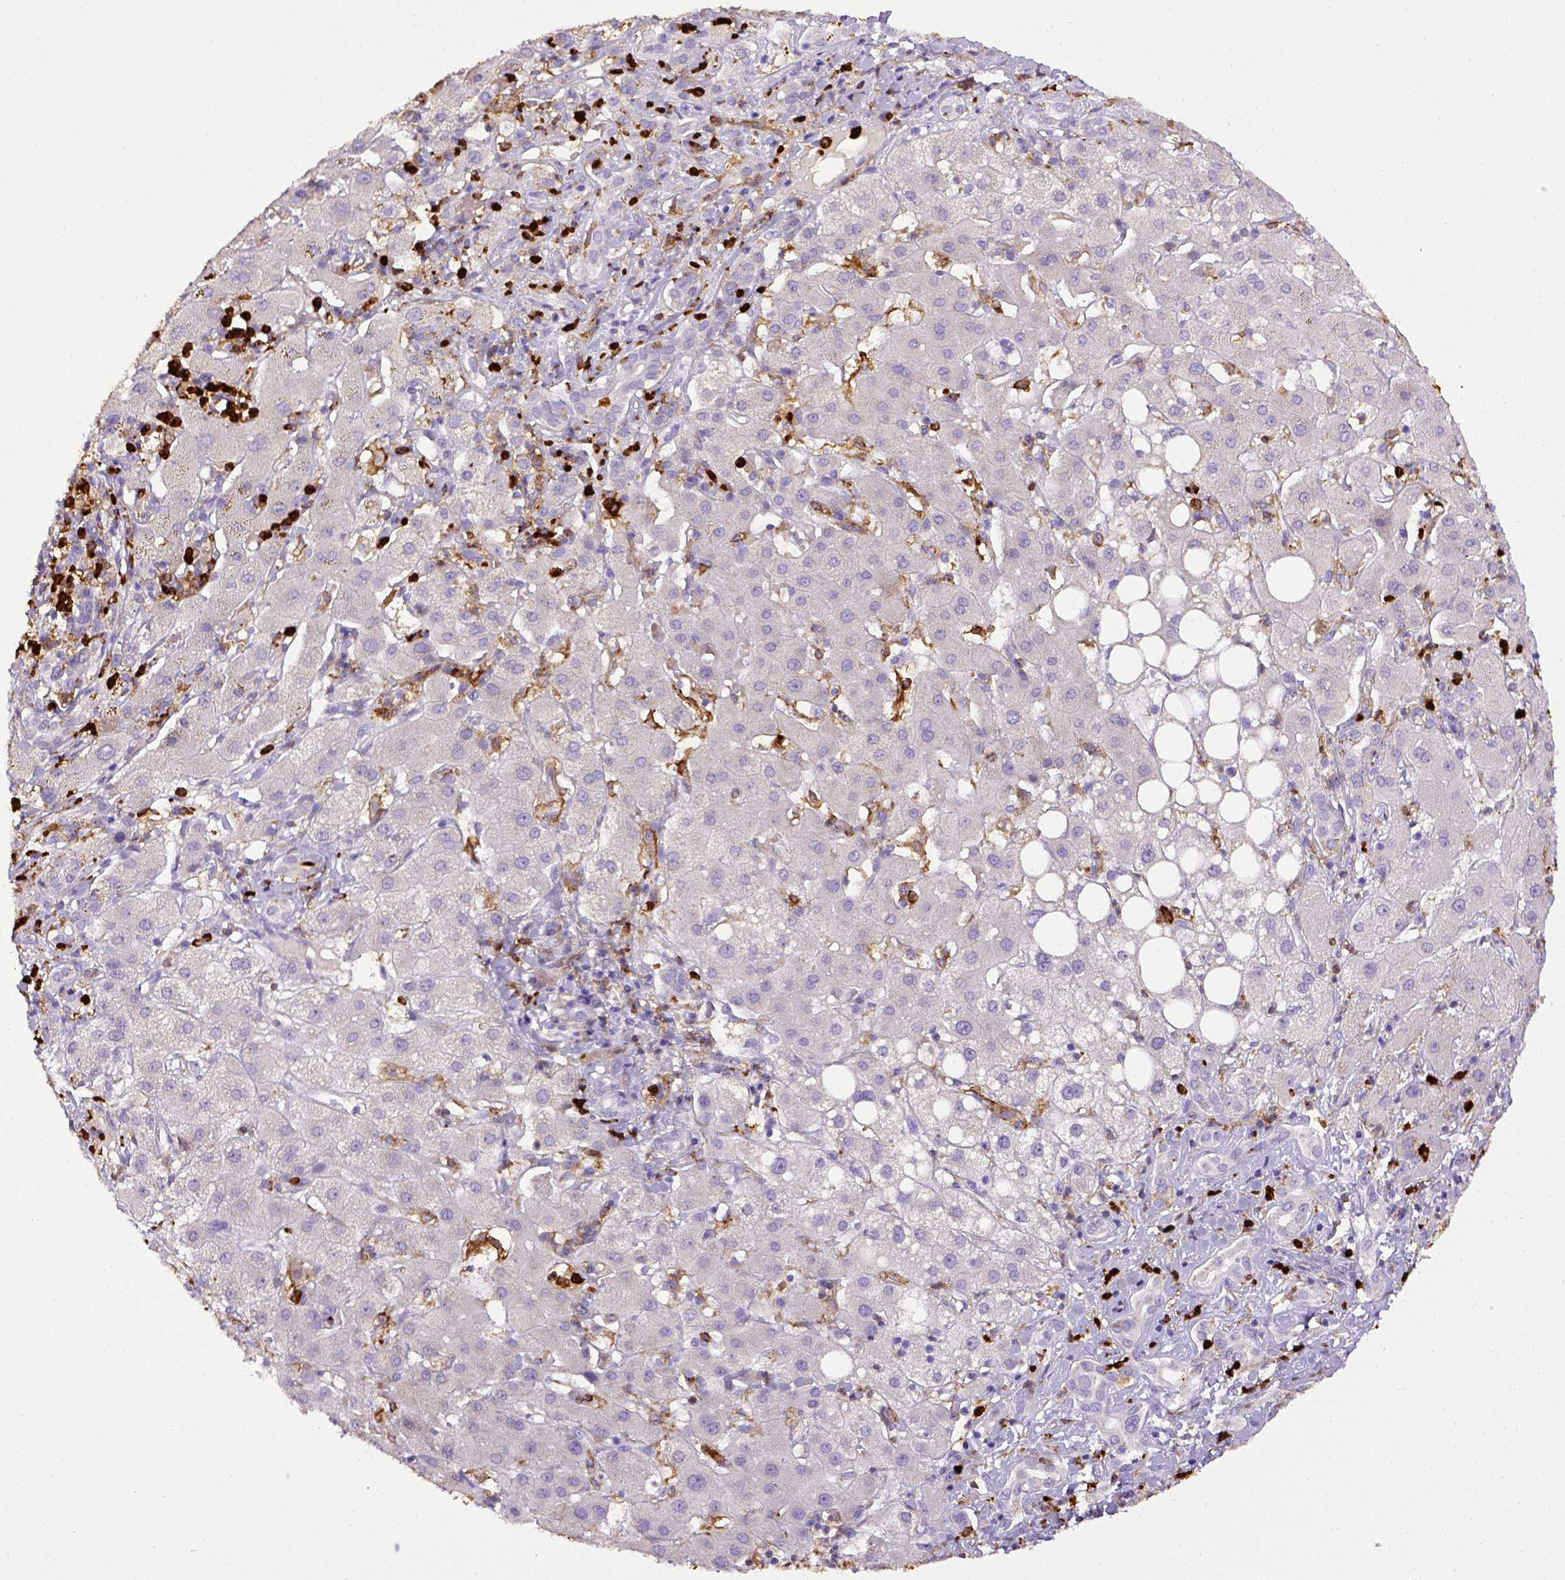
{"staining": {"intensity": "negative", "quantity": "none", "location": "none"}, "tissue": "liver cancer", "cell_type": "Tumor cells", "image_type": "cancer", "snomed": [{"axis": "morphology", "description": "Carcinoma, Hepatocellular, NOS"}, {"axis": "topography", "description": "Liver"}], "caption": "High power microscopy histopathology image of an immunohistochemistry micrograph of liver cancer, revealing no significant positivity in tumor cells.", "gene": "ITGAM", "patient": {"sex": "male", "age": 65}}